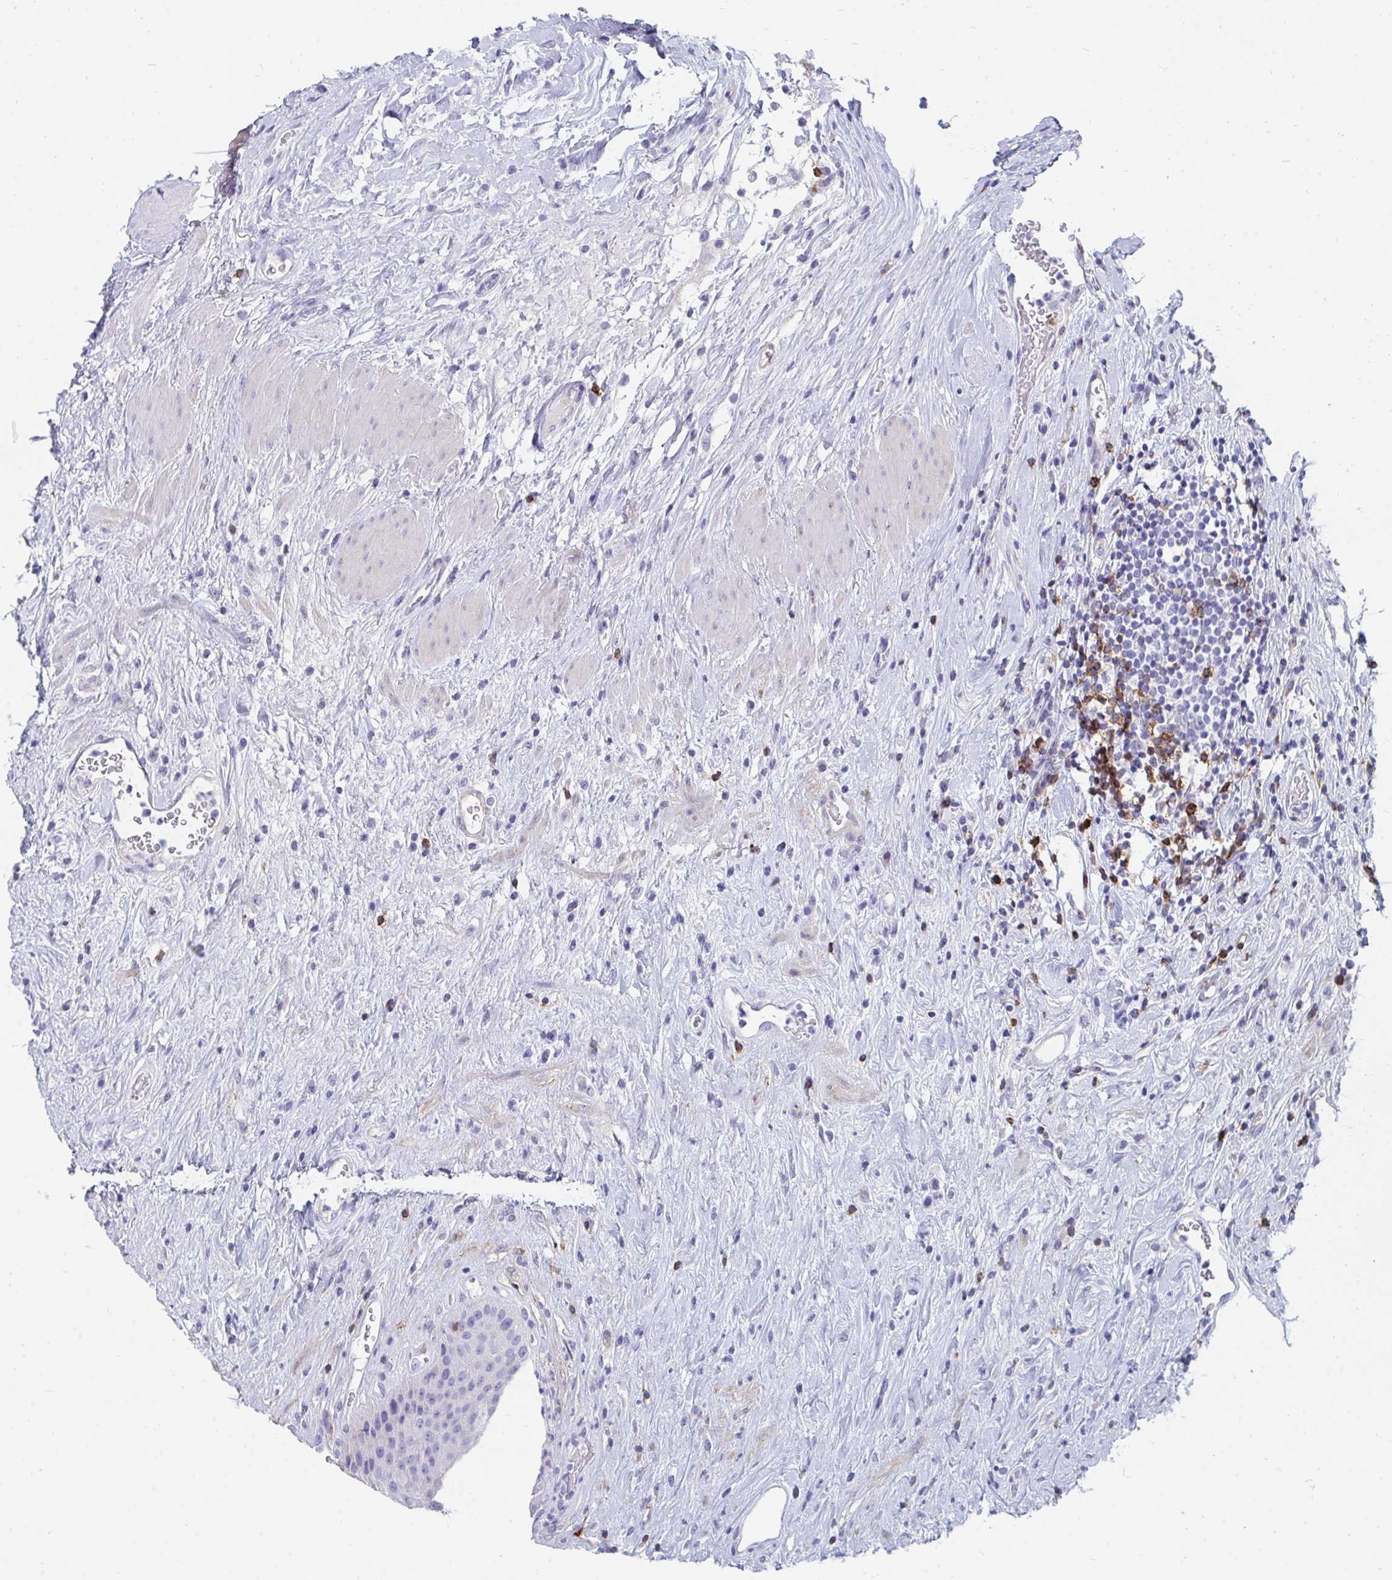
{"staining": {"intensity": "negative", "quantity": "none", "location": "none"}, "tissue": "urinary bladder", "cell_type": "Urothelial cells", "image_type": "normal", "snomed": [{"axis": "morphology", "description": "Normal tissue, NOS"}, {"axis": "topography", "description": "Urinary bladder"}], "caption": "Photomicrograph shows no protein positivity in urothelial cells of unremarkable urinary bladder.", "gene": "CD7", "patient": {"sex": "female", "age": 56}}